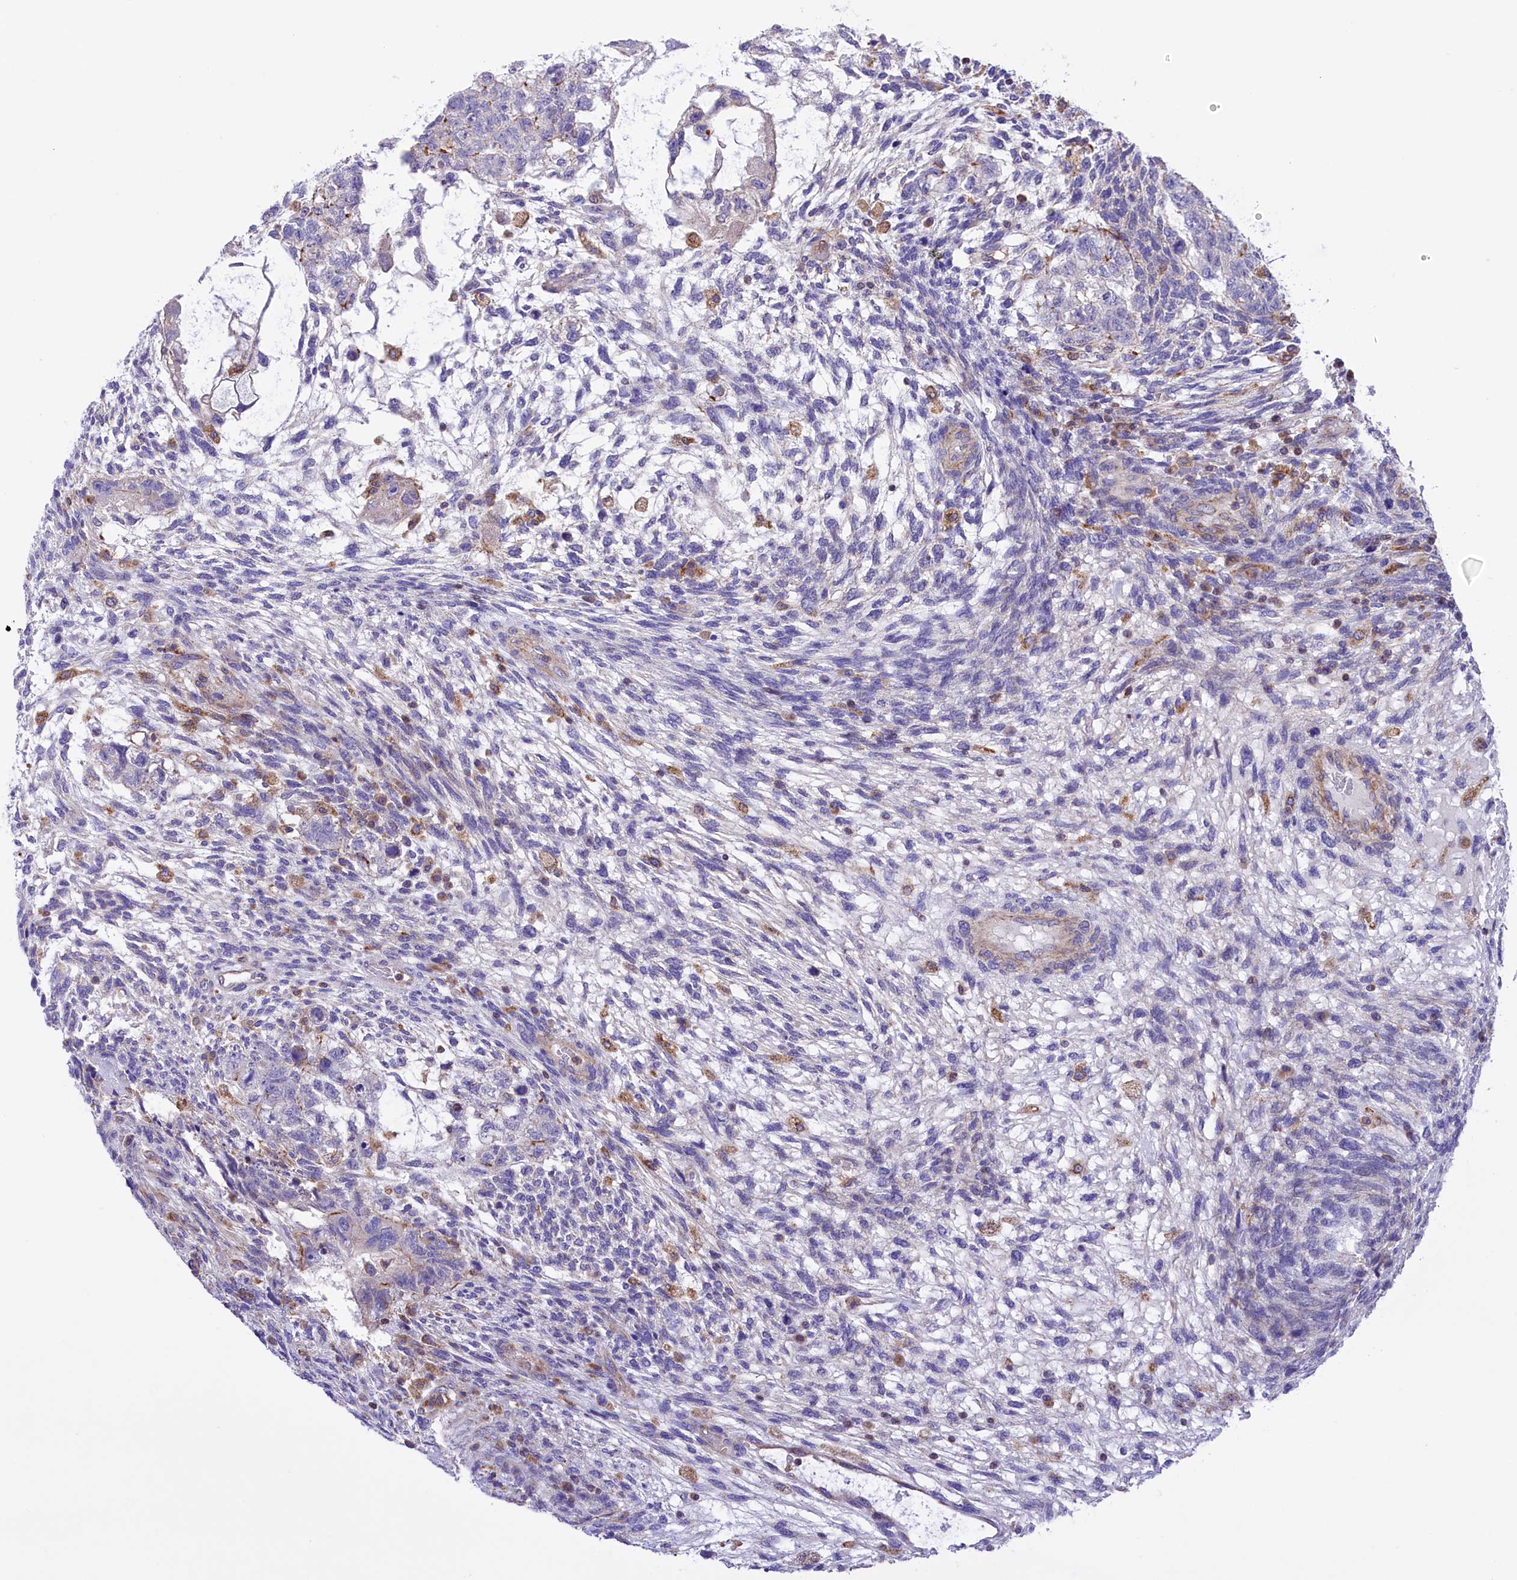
{"staining": {"intensity": "moderate", "quantity": "<25%", "location": "cytoplasmic/membranous"}, "tissue": "testis cancer", "cell_type": "Tumor cells", "image_type": "cancer", "snomed": [{"axis": "morphology", "description": "Normal tissue, NOS"}, {"axis": "morphology", "description": "Carcinoma, Embryonal, NOS"}, {"axis": "topography", "description": "Testis"}], "caption": "Human embryonal carcinoma (testis) stained with a protein marker reveals moderate staining in tumor cells.", "gene": "CORO7-PAM16", "patient": {"sex": "male", "age": 36}}